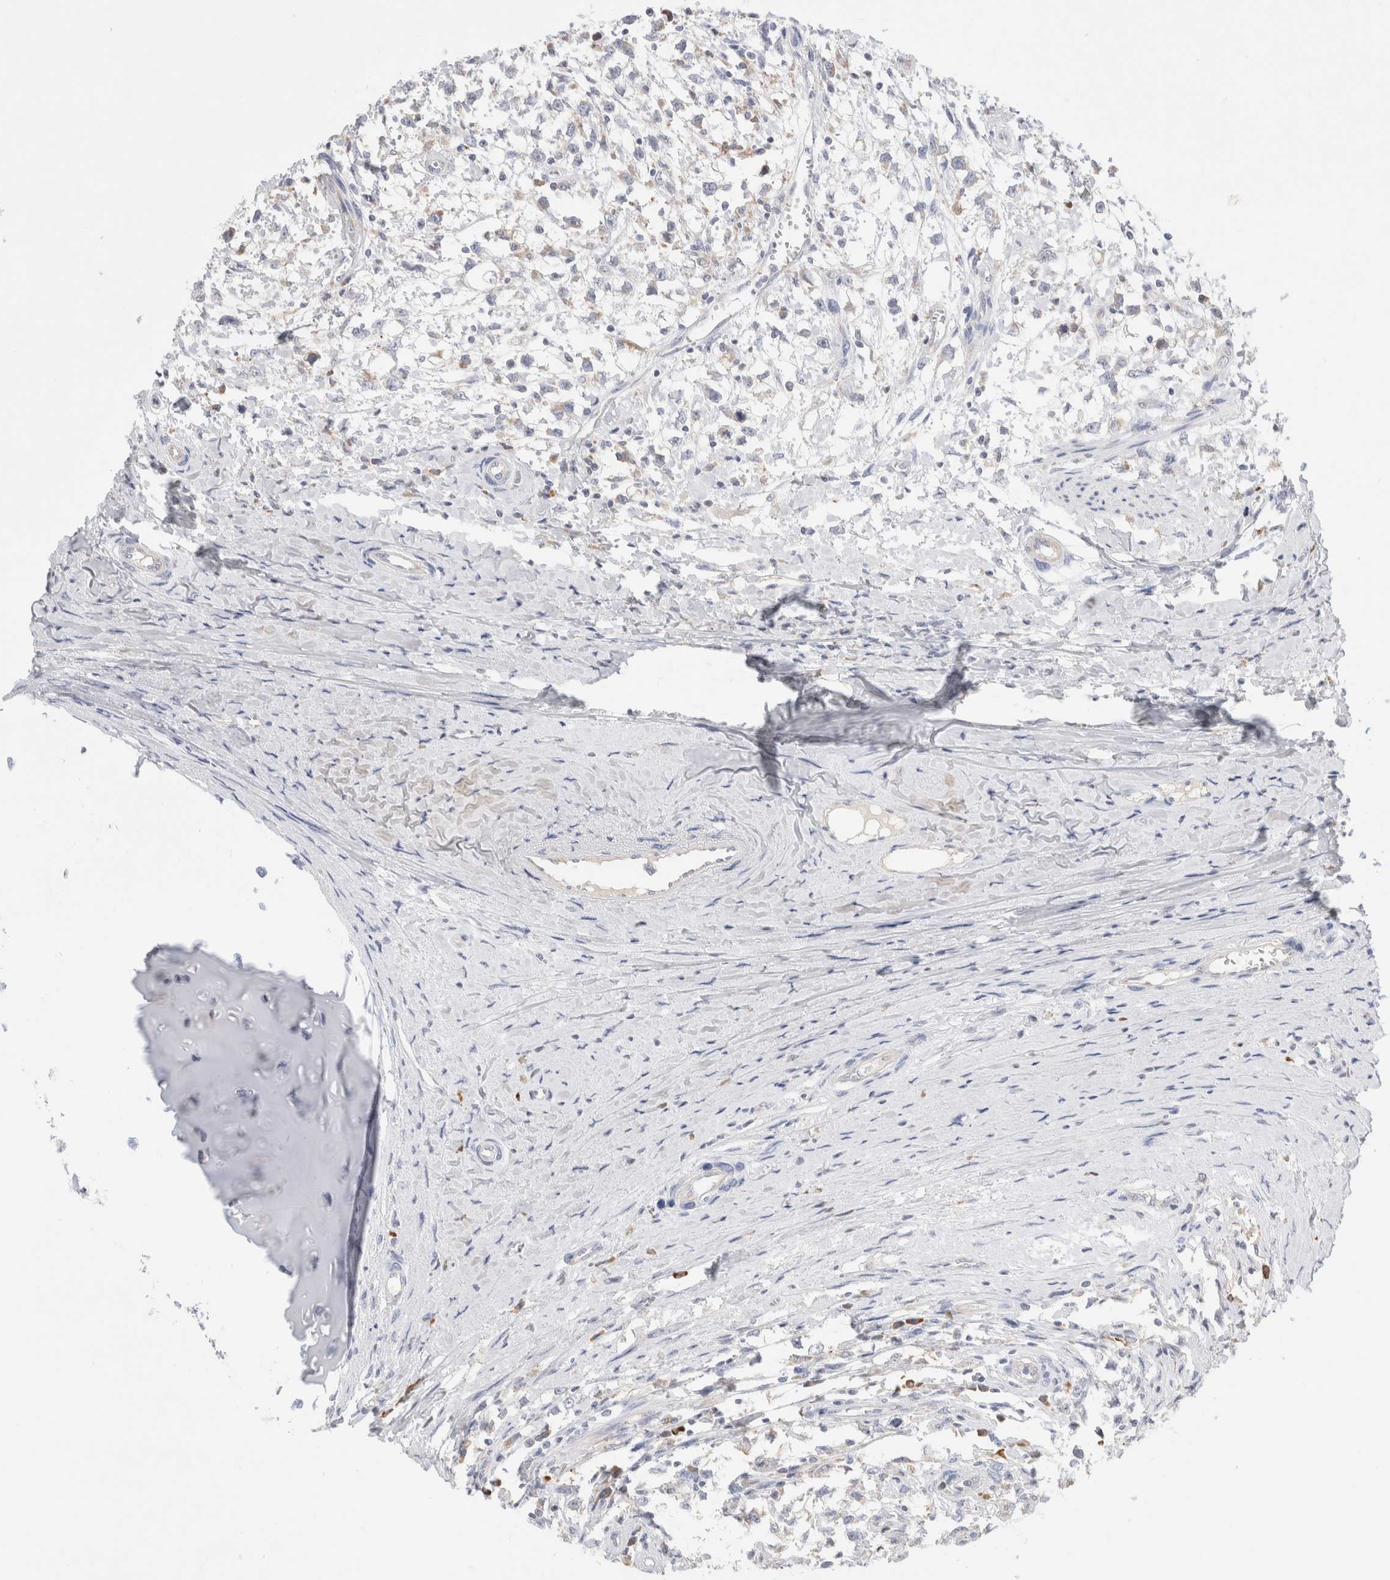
{"staining": {"intensity": "negative", "quantity": "none", "location": "none"}, "tissue": "testis cancer", "cell_type": "Tumor cells", "image_type": "cancer", "snomed": [{"axis": "morphology", "description": "Seminoma, NOS"}, {"axis": "morphology", "description": "Carcinoma, Embryonal, NOS"}, {"axis": "topography", "description": "Testis"}], "caption": "This is an IHC image of human testis cancer (seminoma). There is no staining in tumor cells.", "gene": "CSK", "patient": {"sex": "male", "age": 51}}